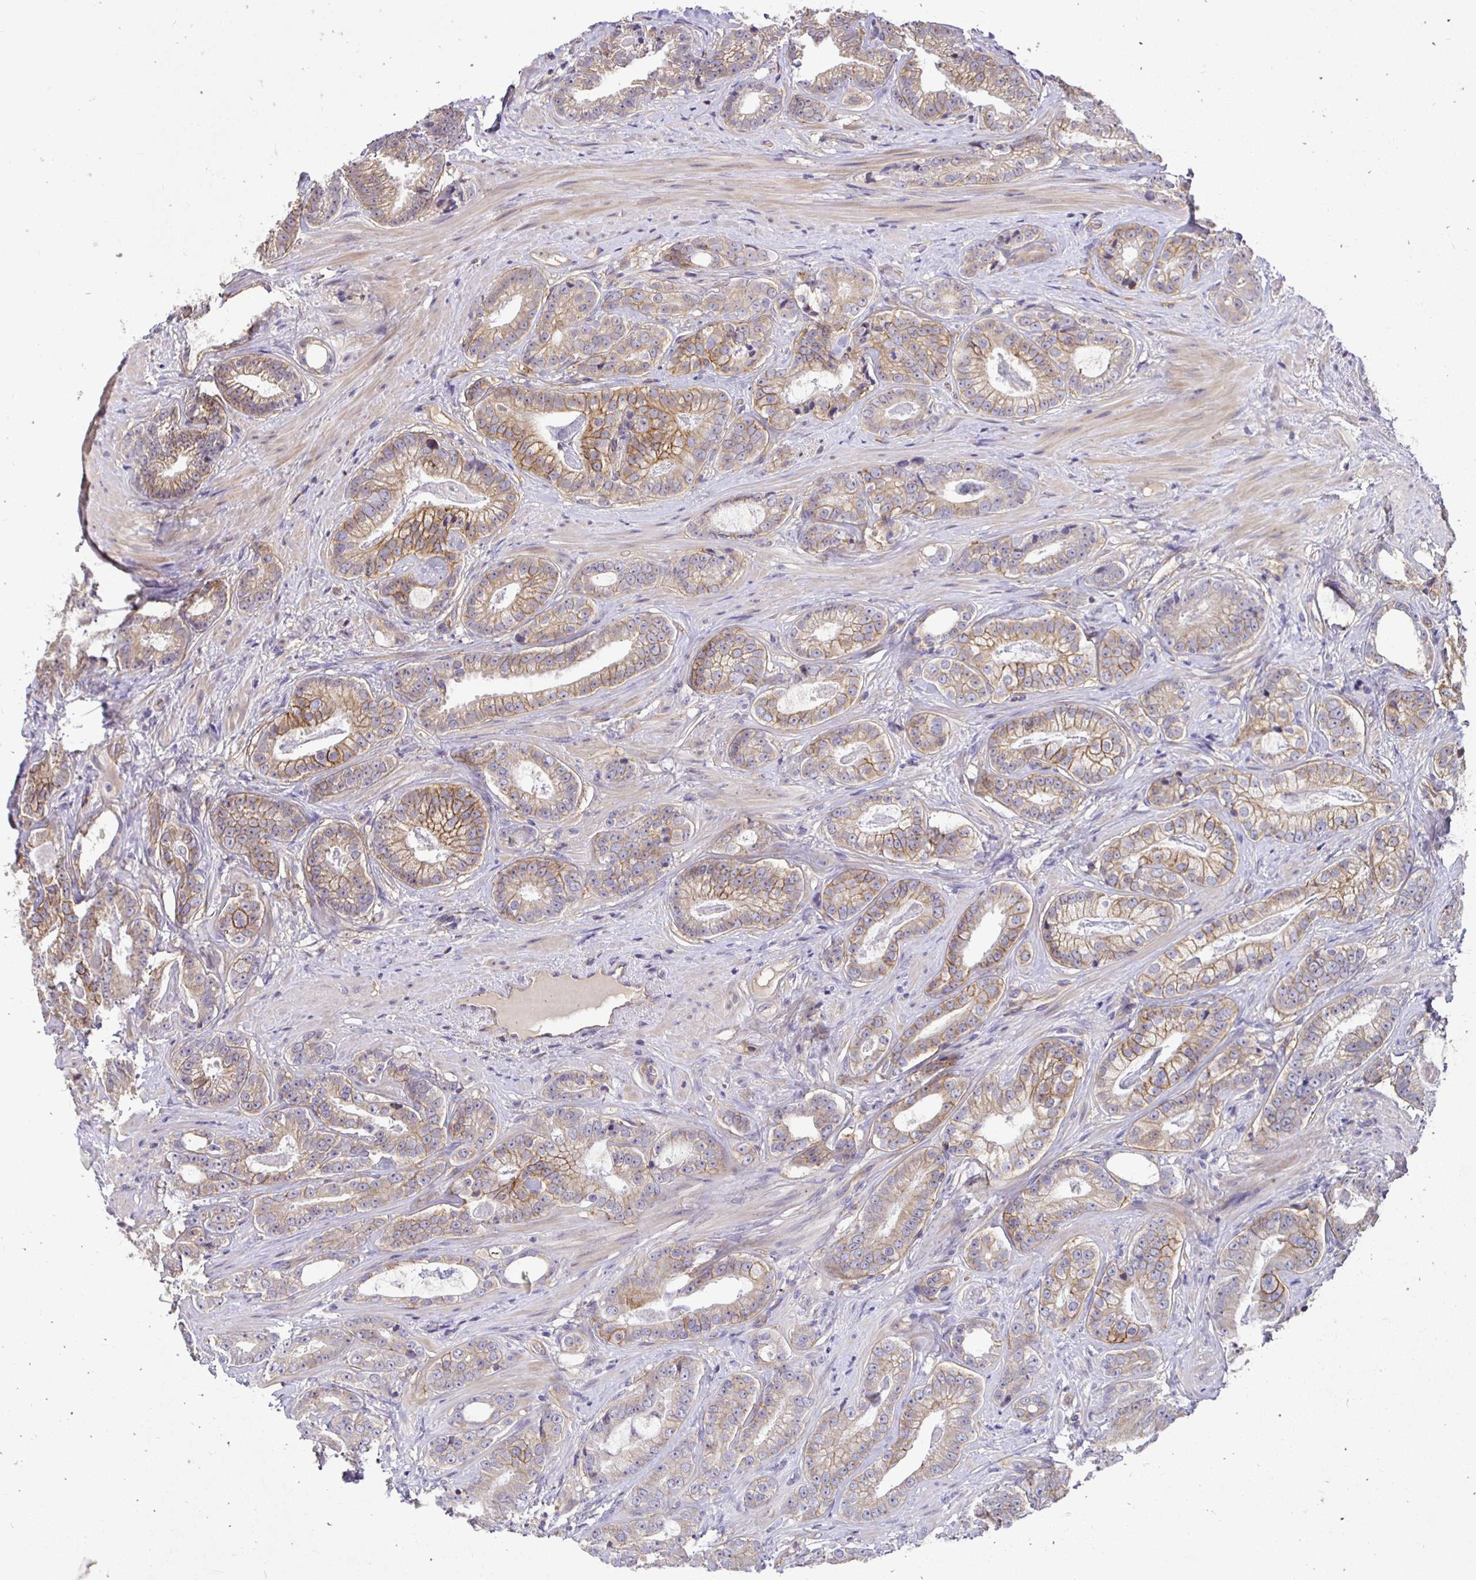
{"staining": {"intensity": "moderate", "quantity": "25%-75%", "location": "cytoplasmic/membranous"}, "tissue": "prostate cancer", "cell_type": "Tumor cells", "image_type": "cancer", "snomed": [{"axis": "morphology", "description": "Adenocarcinoma, Low grade"}, {"axis": "topography", "description": "Prostate"}], "caption": "An image showing moderate cytoplasmic/membranous staining in approximately 25%-75% of tumor cells in low-grade adenocarcinoma (prostate), as visualized by brown immunohistochemical staining.", "gene": "SLC9A1", "patient": {"sex": "male", "age": 61}}